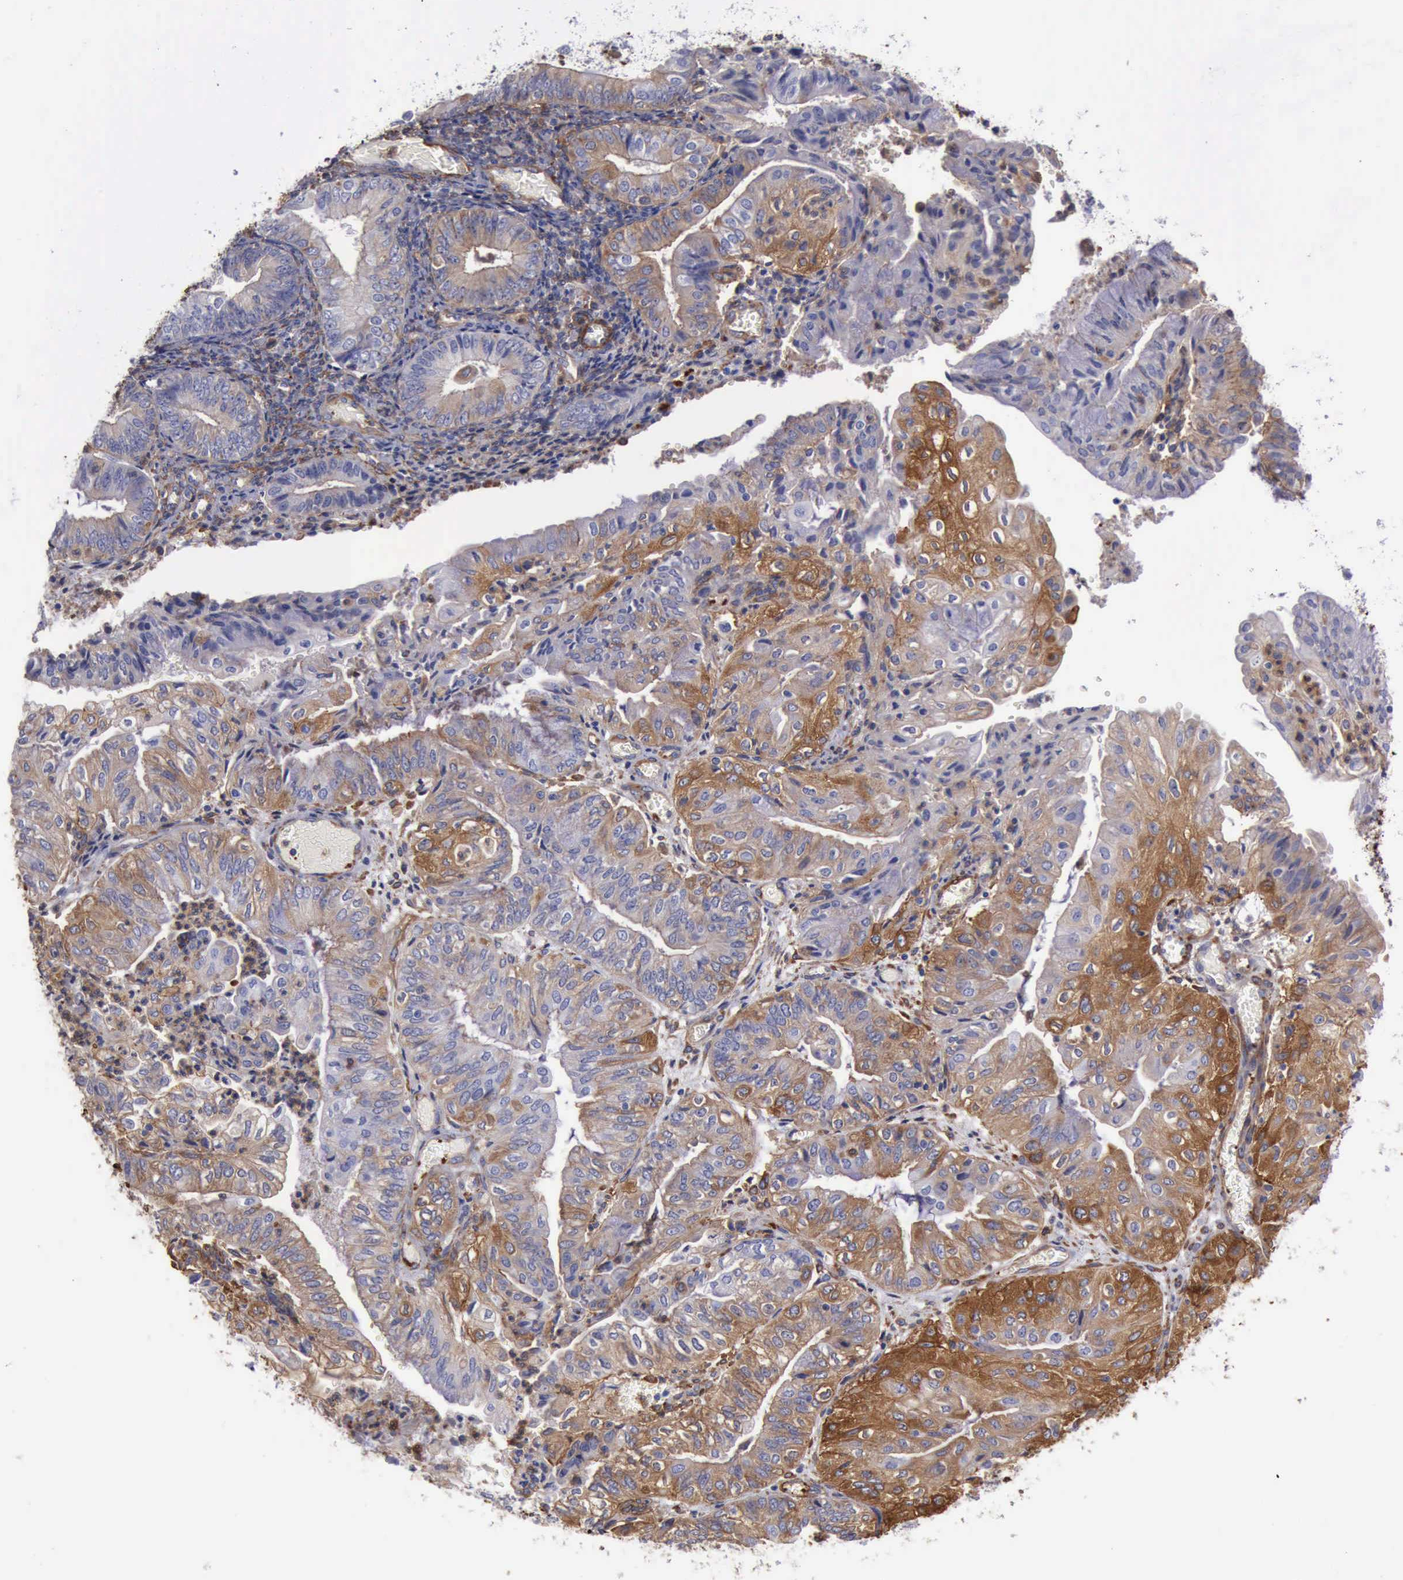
{"staining": {"intensity": "moderate", "quantity": "25%-75%", "location": "cytoplasmic/membranous"}, "tissue": "endometrial cancer", "cell_type": "Tumor cells", "image_type": "cancer", "snomed": [{"axis": "morphology", "description": "Adenocarcinoma, NOS"}, {"axis": "topography", "description": "Endometrium"}], "caption": "Protein staining of adenocarcinoma (endometrial) tissue exhibits moderate cytoplasmic/membranous positivity in about 25%-75% of tumor cells.", "gene": "FLNA", "patient": {"sex": "female", "age": 55}}